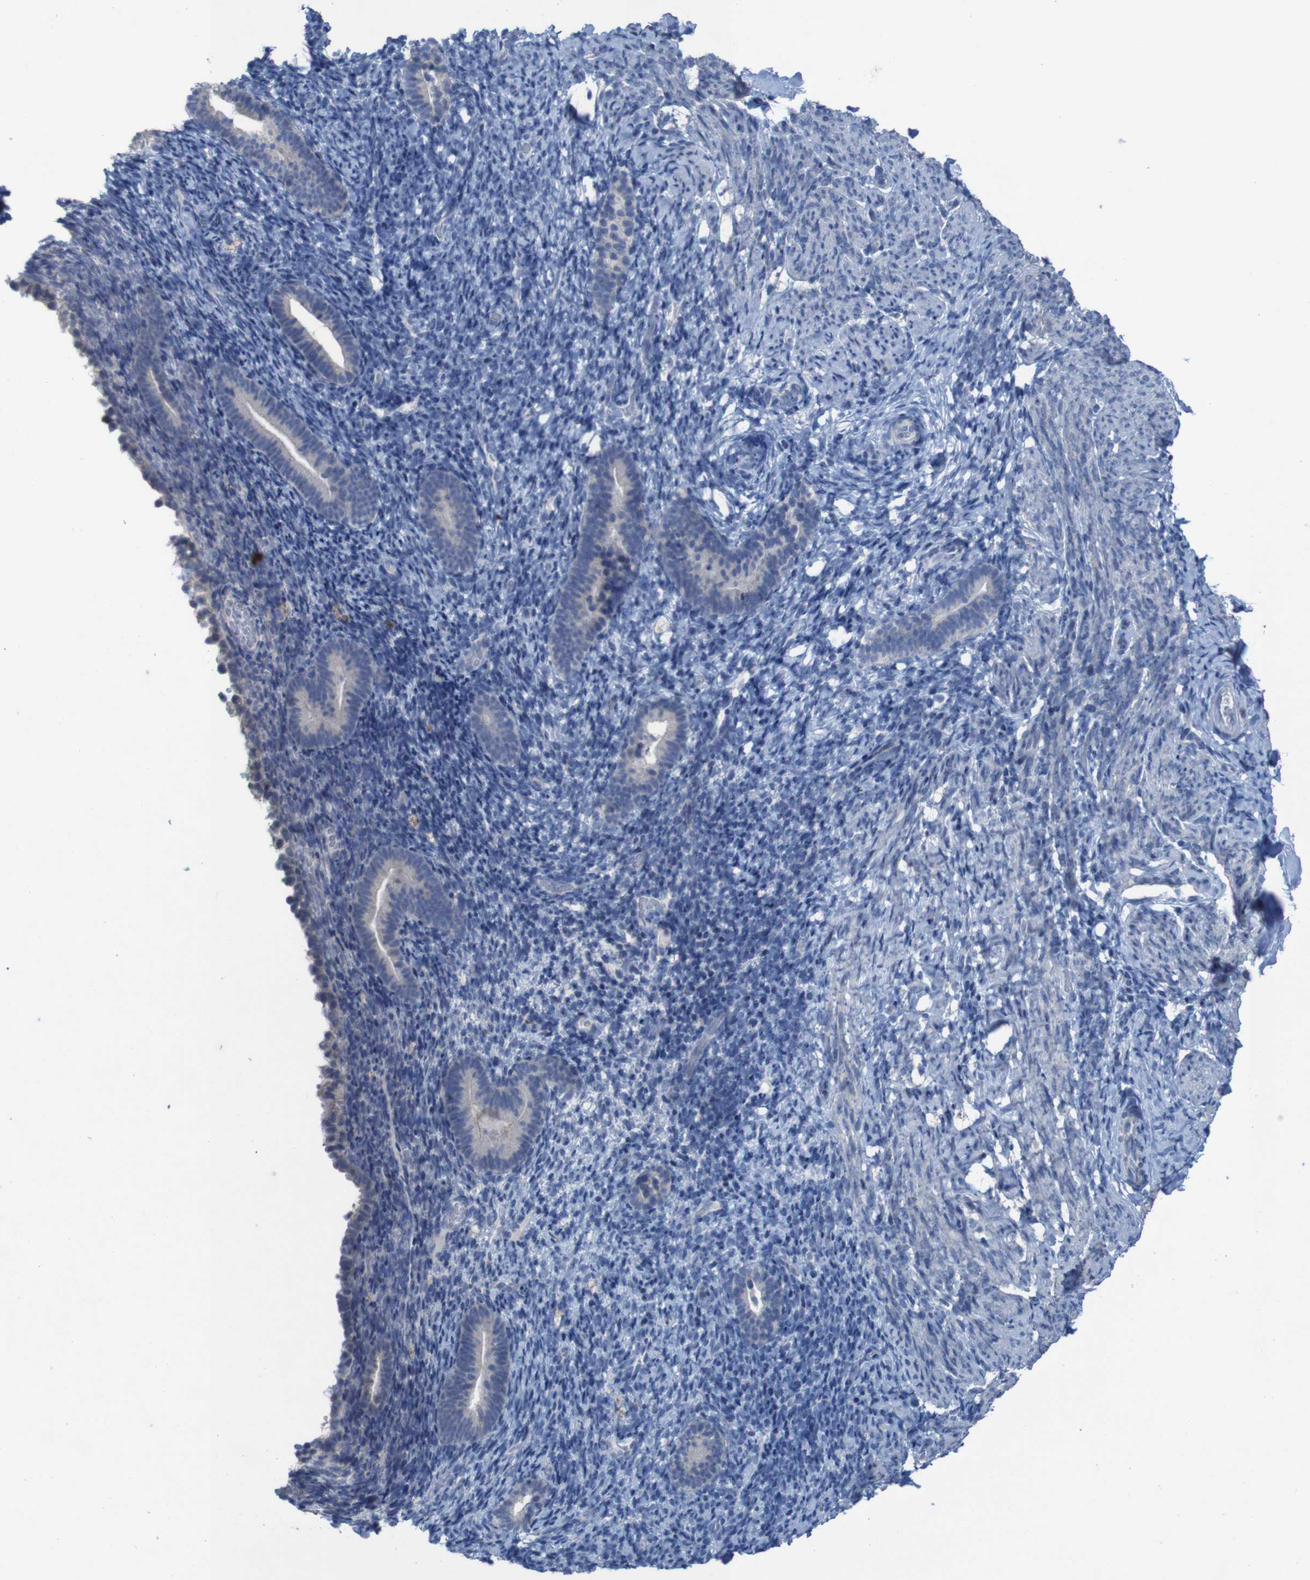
{"staining": {"intensity": "negative", "quantity": "none", "location": "none"}, "tissue": "endometrium", "cell_type": "Cells in endometrial stroma", "image_type": "normal", "snomed": [{"axis": "morphology", "description": "Normal tissue, NOS"}, {"axis": "topography", "description": "Endometrium"}], "caption": "Endometrium was stained to show a protein in brown. There is no significant staining in cells in endometrial stroma. Brightfield microscopy of immunohistochemistry stained with DAB (3,3'-diaminobenzidine) (brown) and hematoxylin (blue), captured at high magnification.", "gene": "CLDN18", "patient": {"sex": "female", "age": 51}}